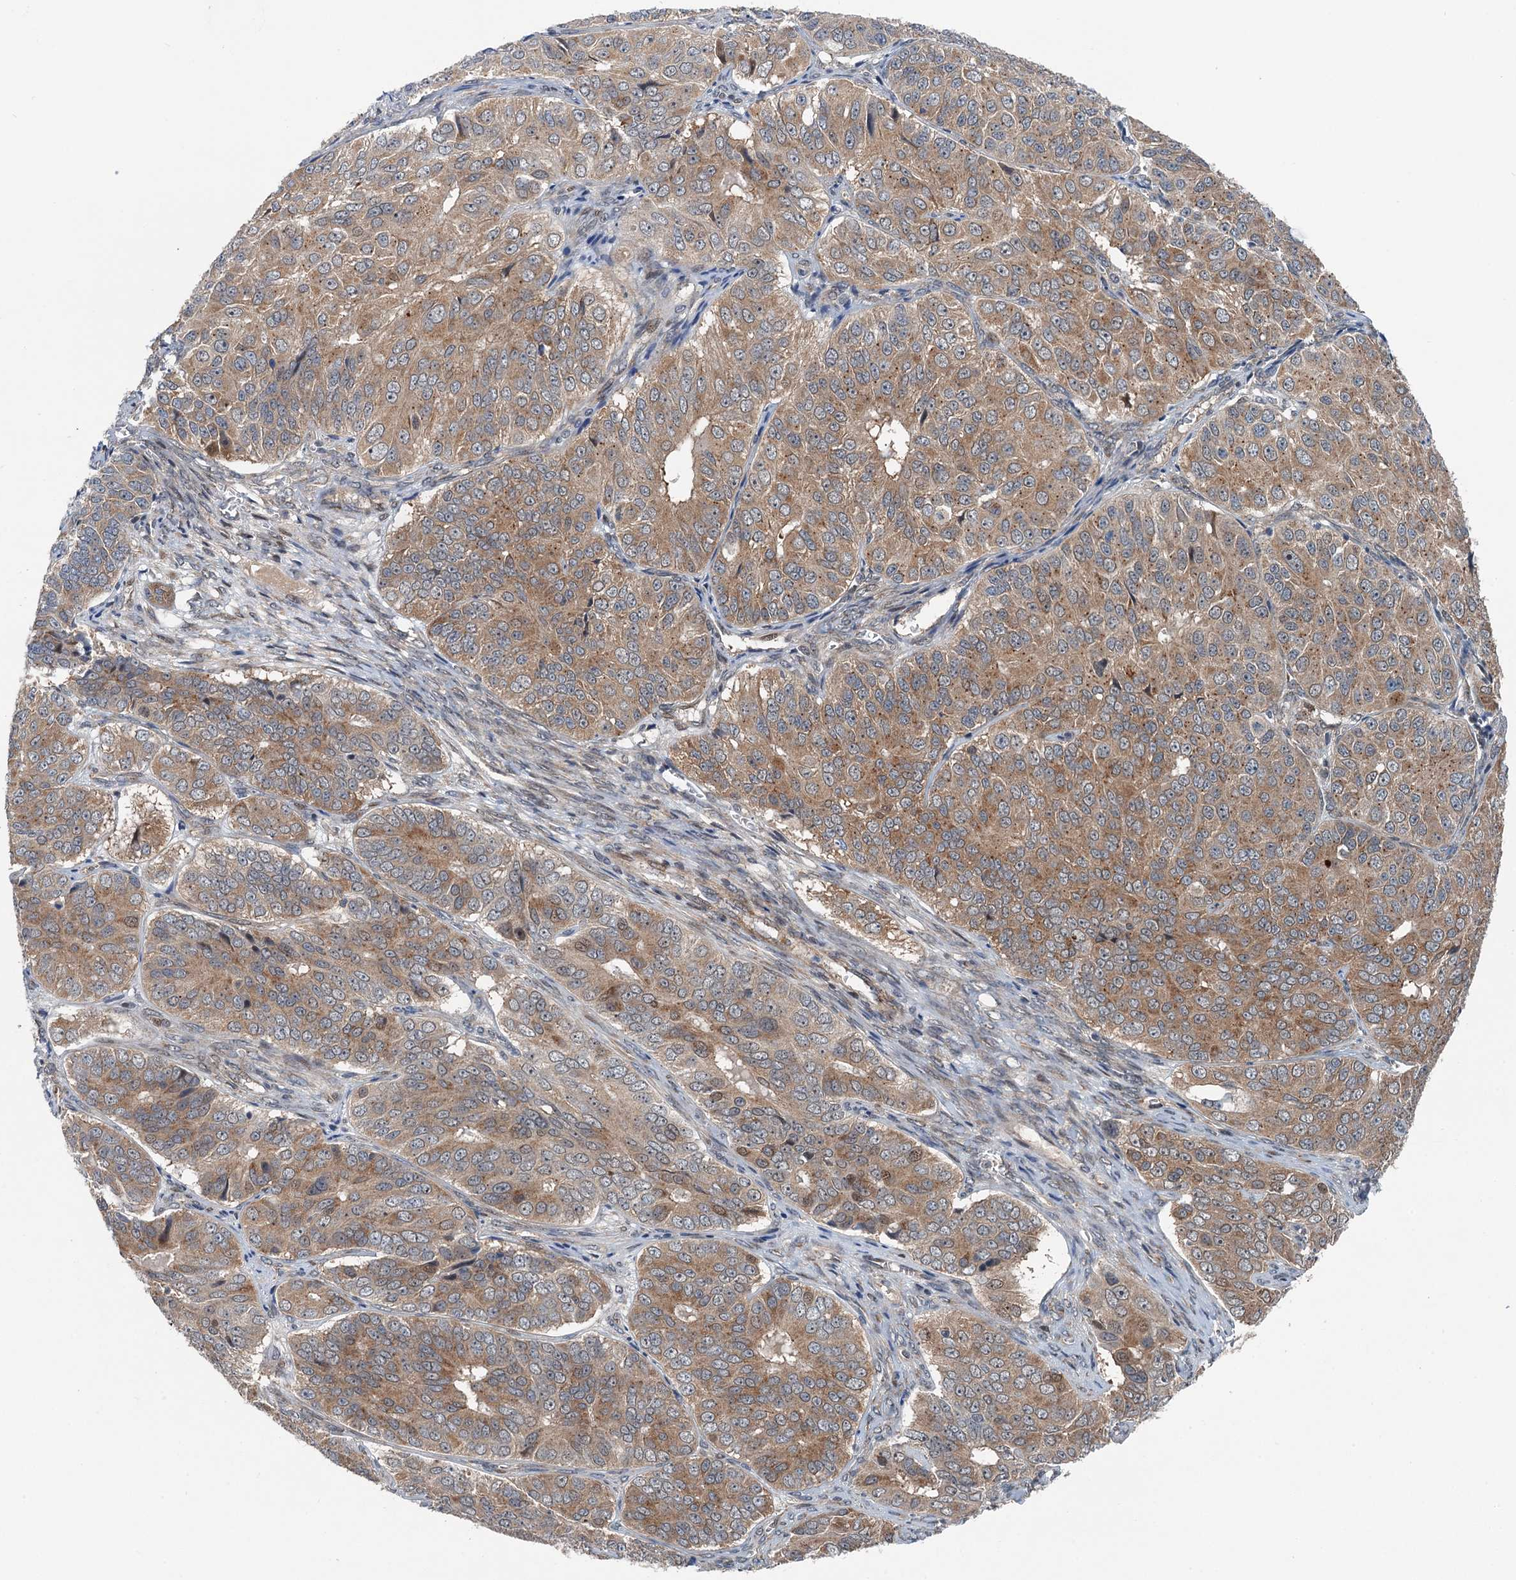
{"staining": {"intensity": "moderate", "quantity": ">75%", "location": "cytoplasmic/membranous"}, "tissue": "ovarian cancer", "cell_type": "Tumor cells", "image_type": "cancer", "snomed": [{"axis": "morphology", "description": "Carcinoma, endometroid"}, {"axis": "topography", "description": "Ovary"}], "caption": "Protein expression analysis of human ovarian endometroid carcinoma reveals moderate cytoplasmic/membranous staining in approximately >75% of tumor cells.", "gene": "DYNC2I2", "patient": {"sex": "female", "age": 51}}